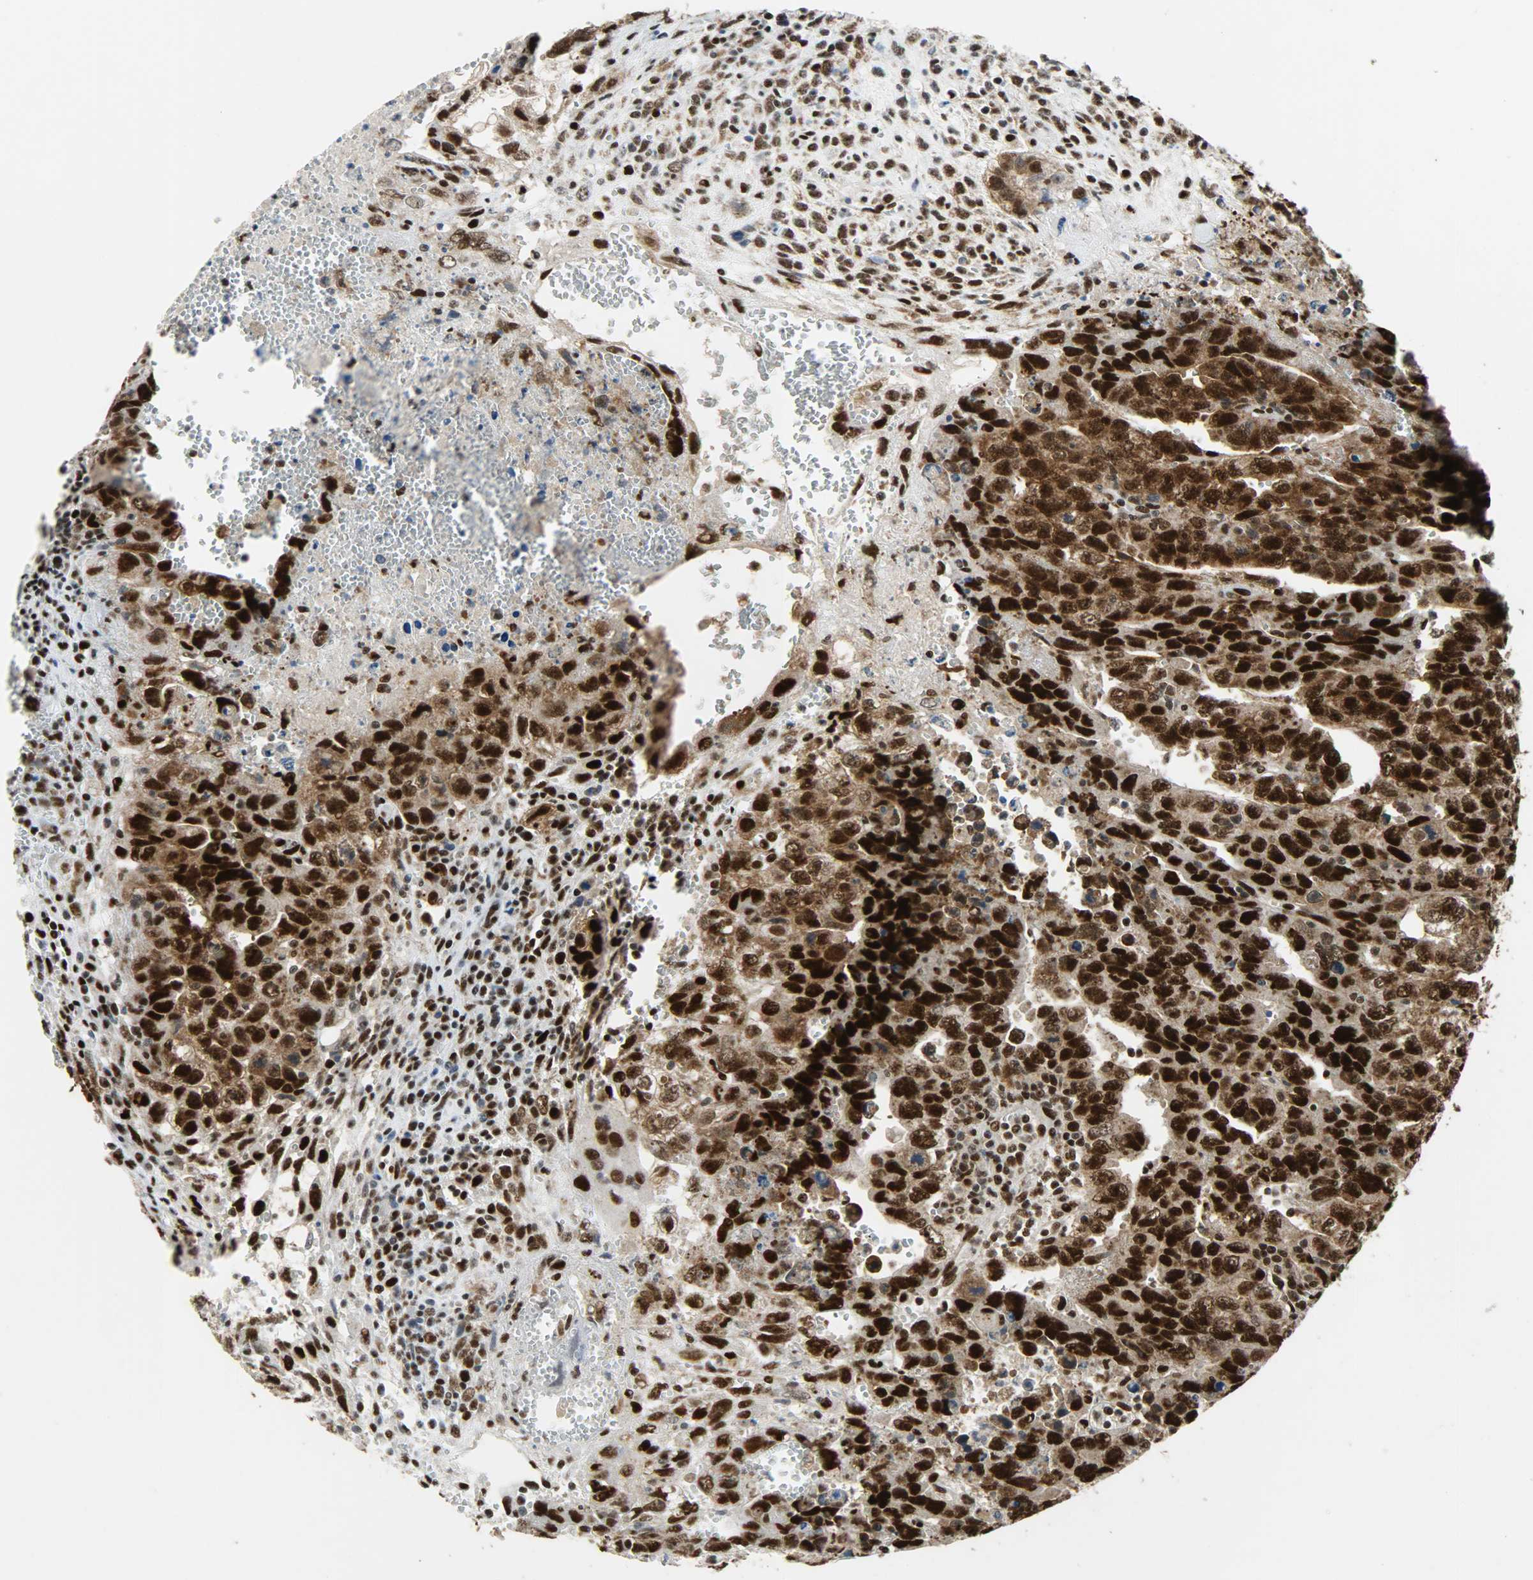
{"staining": {"intensity": "strong", "quantity": ">75%", "location": "cytoplasmic/membranous,nuclear"}, "tissue": "testis cancer", "cell_type": "Tumor cells", "image_type": "cancer", "snomed": [{"axis": "morphology", "description": "Carcinoma, Embryonal, NOS"}, {"axis": "topography", "description": "Testis"}], "caption": "A high amount of strong cytoplasmic/membranous and nuclear positivity is present in approximately >75% of tumor cells in testis cancer tissue. (DAB (3,3'-diaminobenzidine) IHC, brown staining for protein, blue staining for nuclei).", "gene": "SSB", "patient": {"sex": "male", "age": 28}}